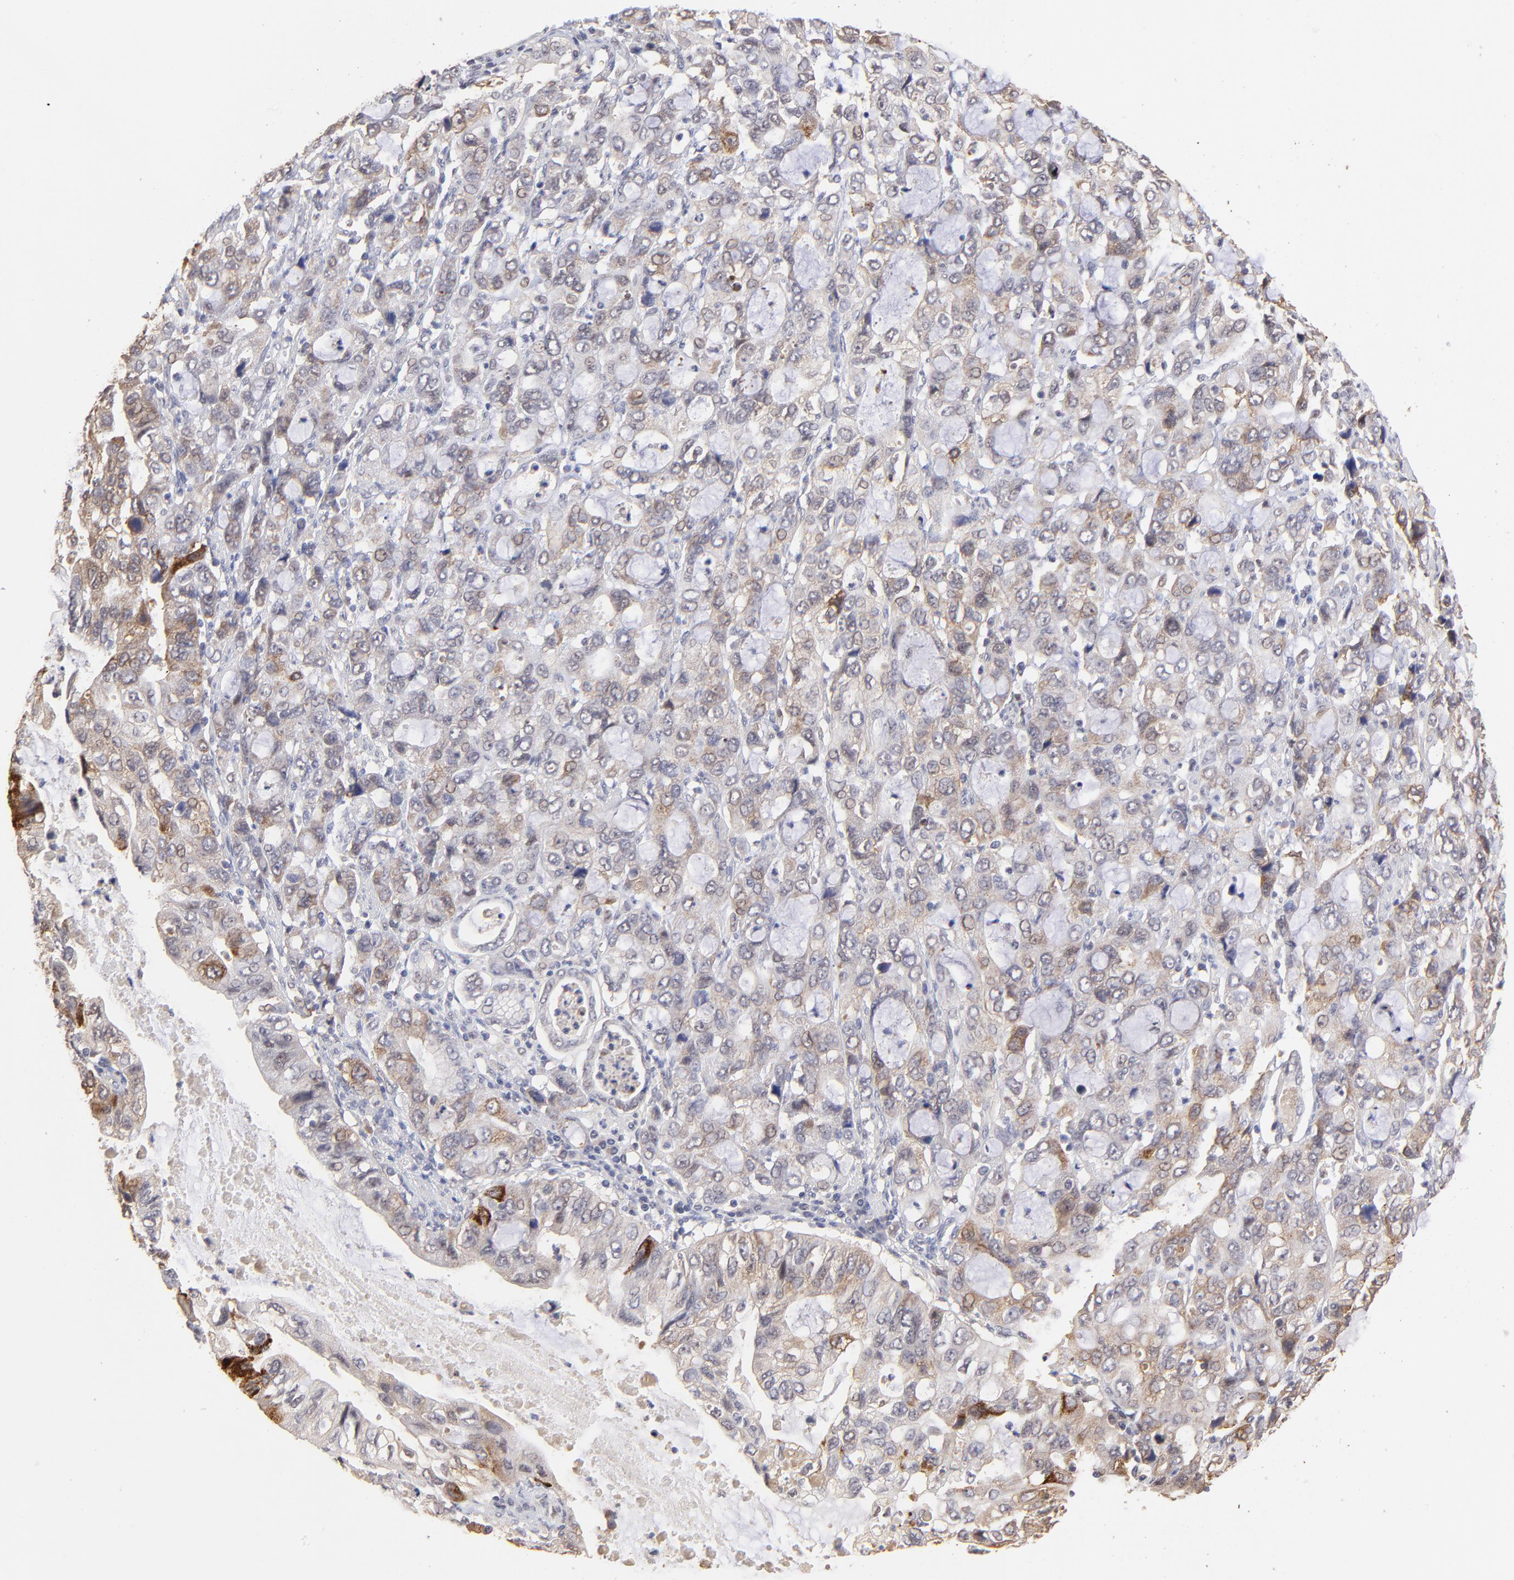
{"staining": {"intensity": "strong", "quantity": "<25%", "location": "cytoplasmic/membranous"}, "tissue": "stomach cancer", "cell_type": "Tumor cells", "image_type": "cancer", "snomed": [{"axis": "morphology", "description": "Adenocarcinoma, NOS"}, {"axis": "topography", "description": "Stomach, upper"}], "caption": "Human adenocarcinoma (stomach) stained for a protein (brown) demonstrates strong cytoplasmic/membranous positive positivity in about <25% of tumor cells.", "gene": "PSMD14", "patient": {"sex": "female", "age": 52}}